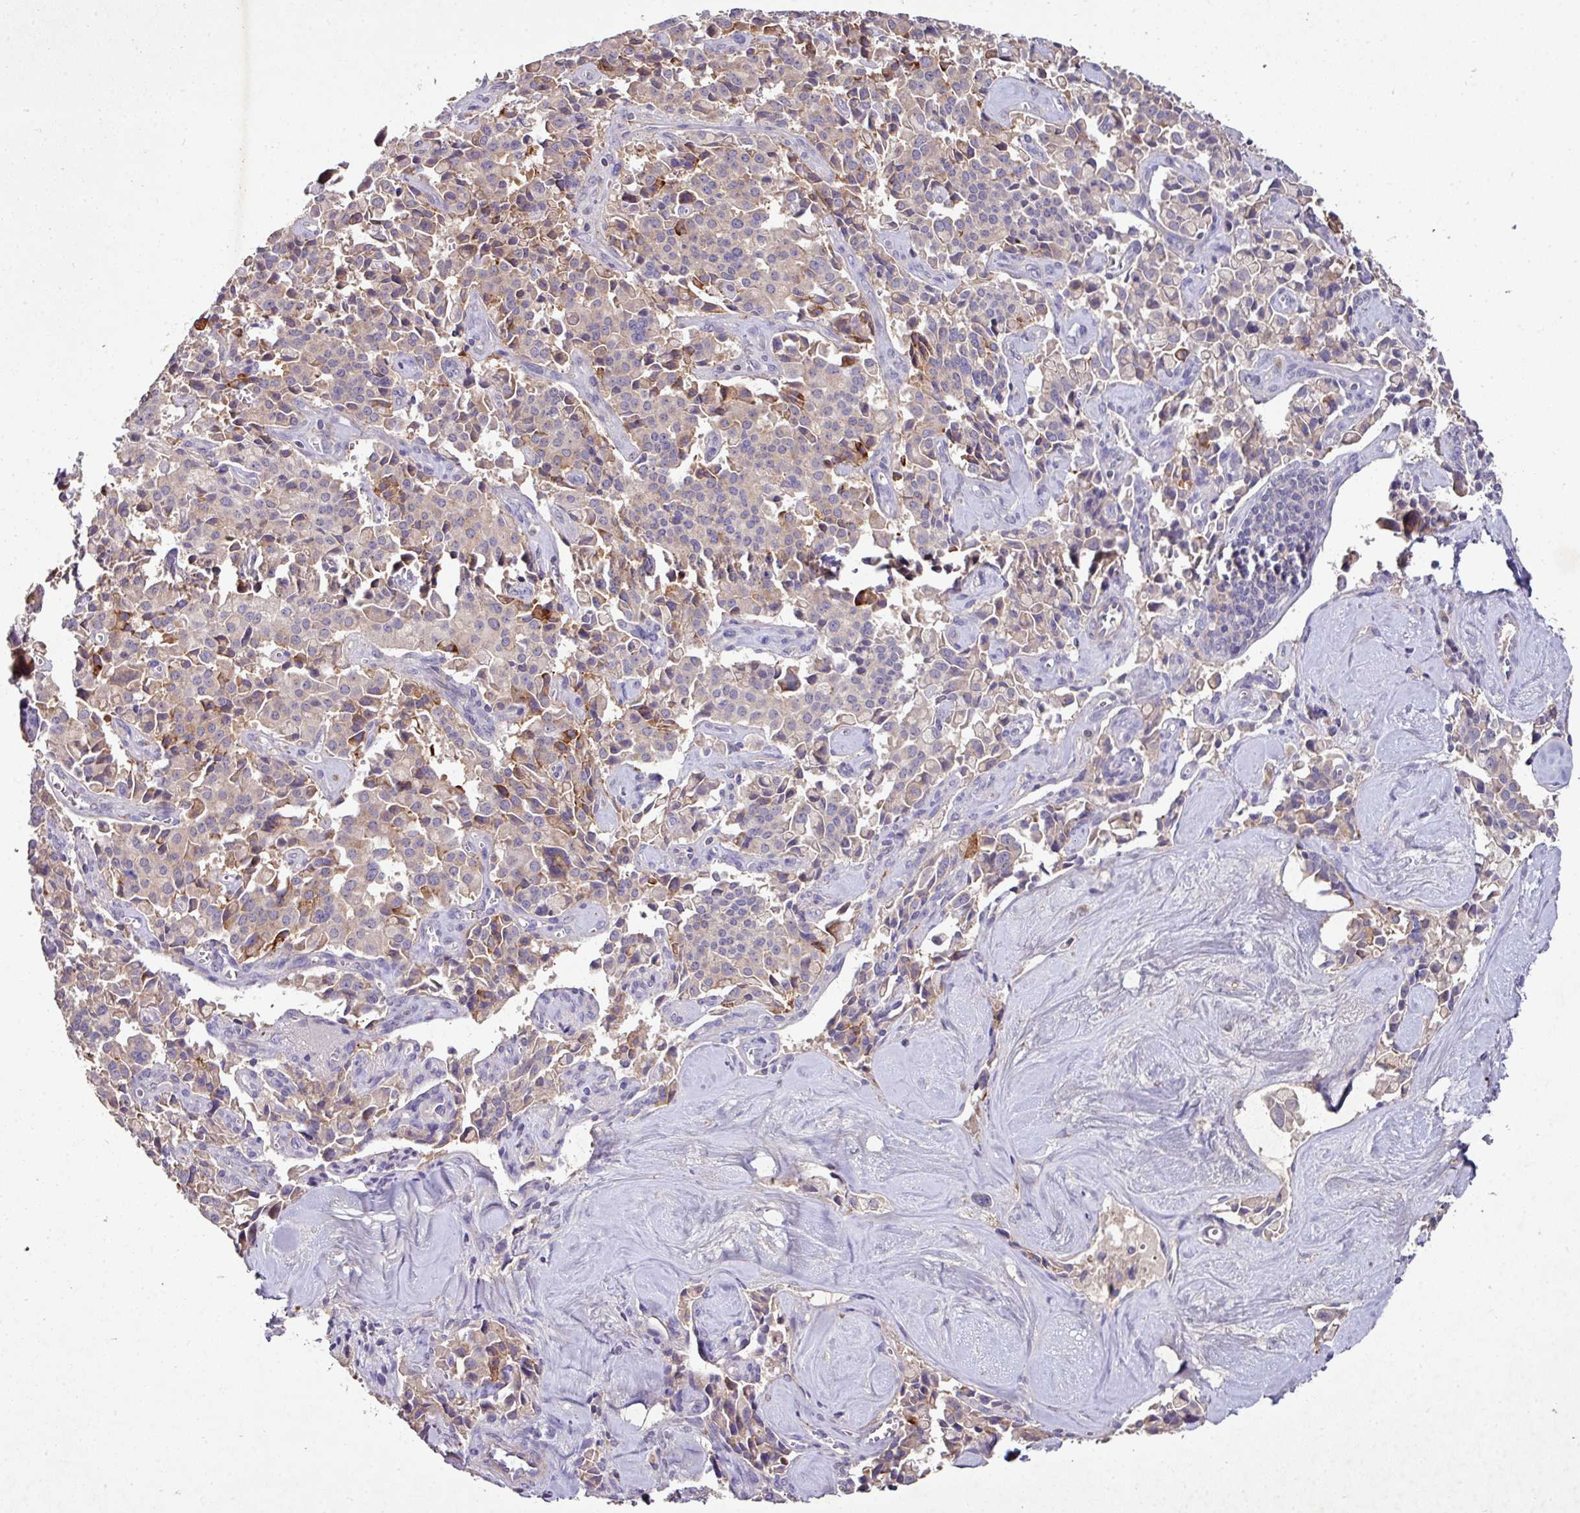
{"staining": {"intensity": "weak", "quantity": "25%-75%", "location": "cytoplasmic/membranous"}, "tissue": "pancreatic cancer", "cell_type": "Tumor cells", "image_type": "cancer", "snomed": [{"axis": "morphology", "description": "Adenocarcinoma, NOS"}, {"axis": "topography", "description": "Pancreas"}], "caption": "This micrograph reveals IHC staining of human pancreatic adenocarcinoma, with low weak cytoplasmic/membranous expression in about 25%-75% of tumor cells.", "gene": "AEBP2", "patient": {"sex": "male", "age": 65}}